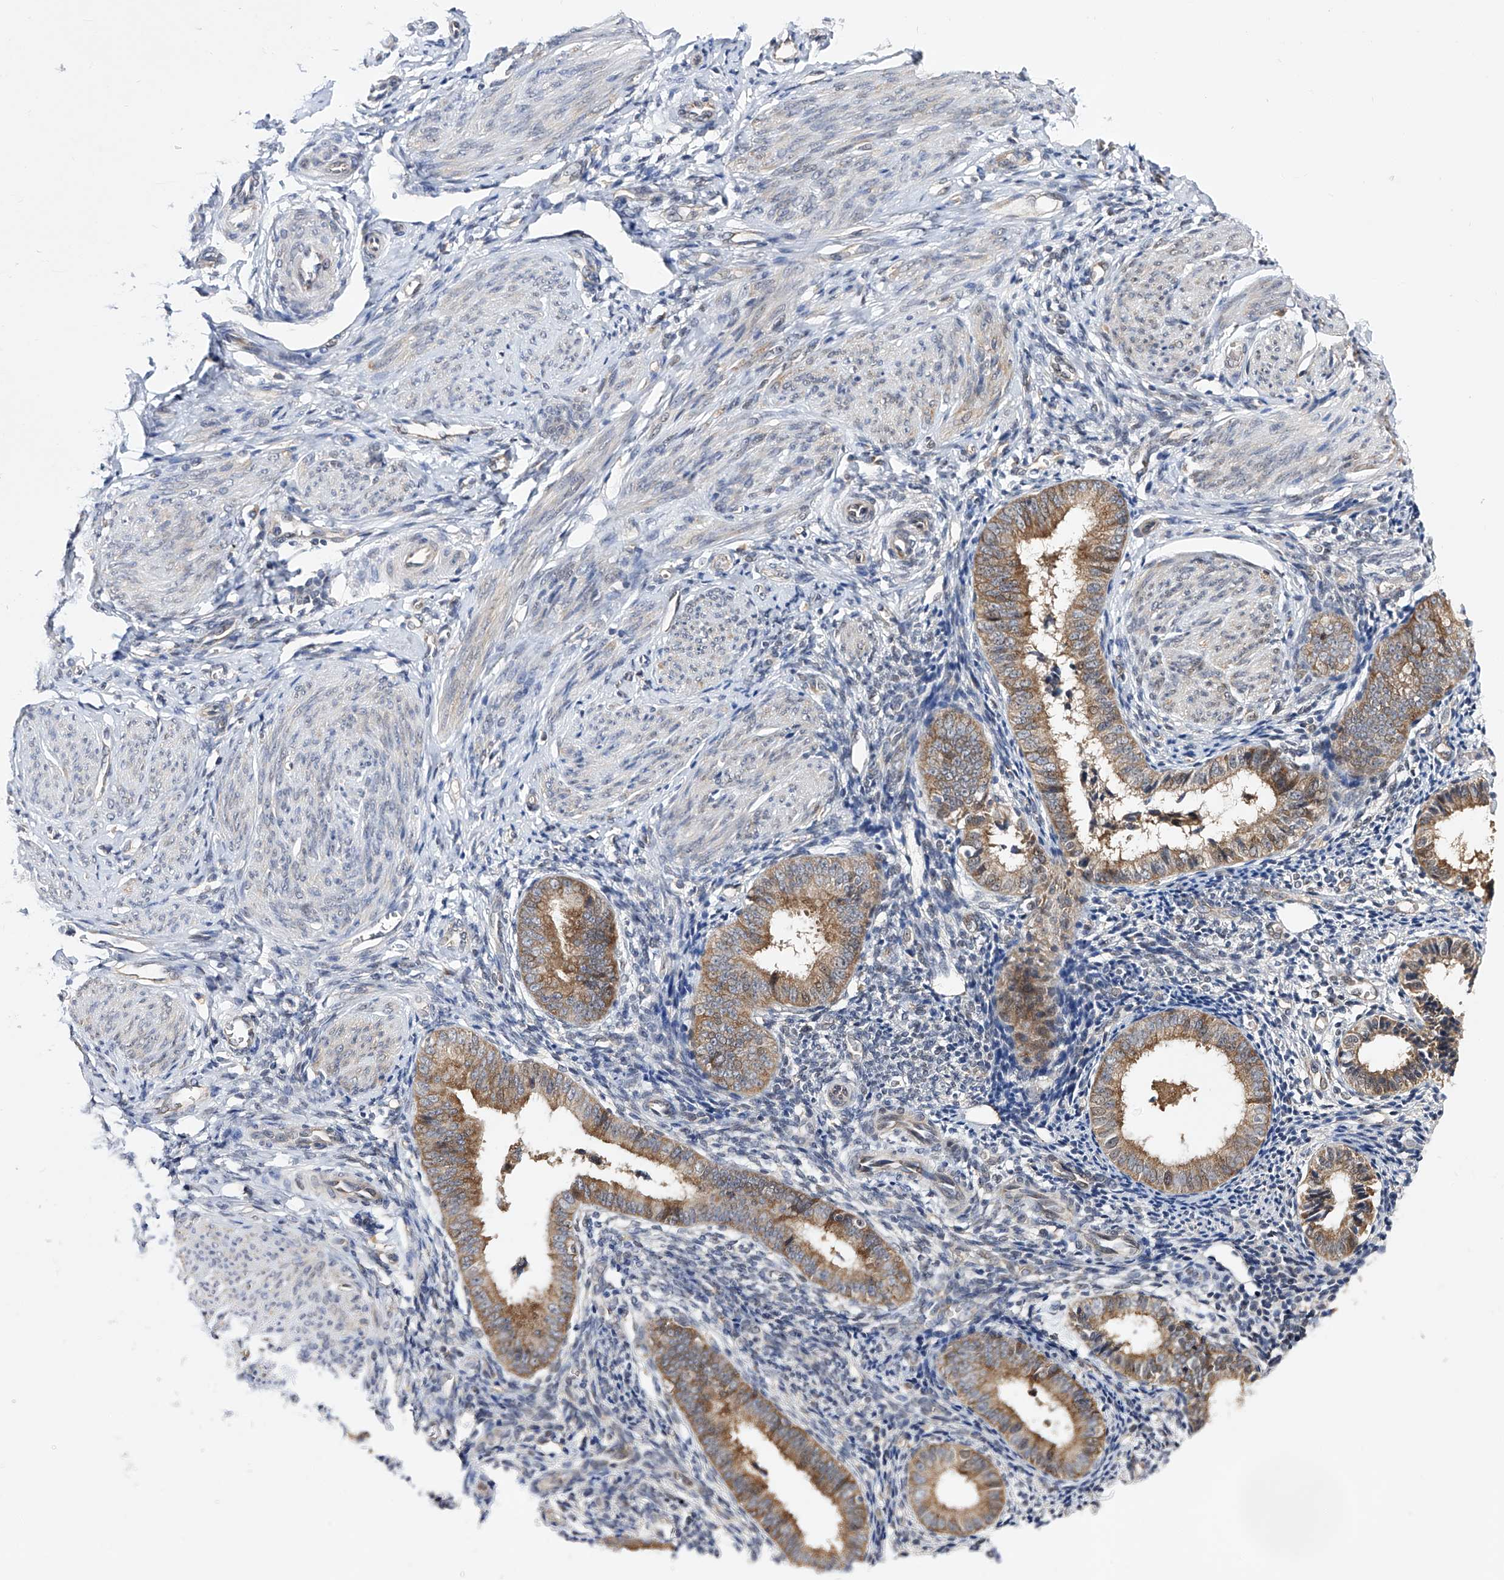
{"staining": {"intensity": "negative", "quantity": "none", "location": "none"}, "tissue": "endometrium", "cell_type": "Cells in endometrial stroma", "image_type": "normal", "snomed": [{"axis": "morphology", "description": "Normal tissue, NOS"}, {"axis": "topography", "description": "Uterus"}, {"axis": "topography", "description": "Endometrium"}], "caption": "The immunohistochemistry (IHC) histopathology image has no significant staining in cells in endometrial stroma of endometrium. Nuclei are stained in blue.", "gene": "USP45", "patient": {"sex": "female", "age": 48}}